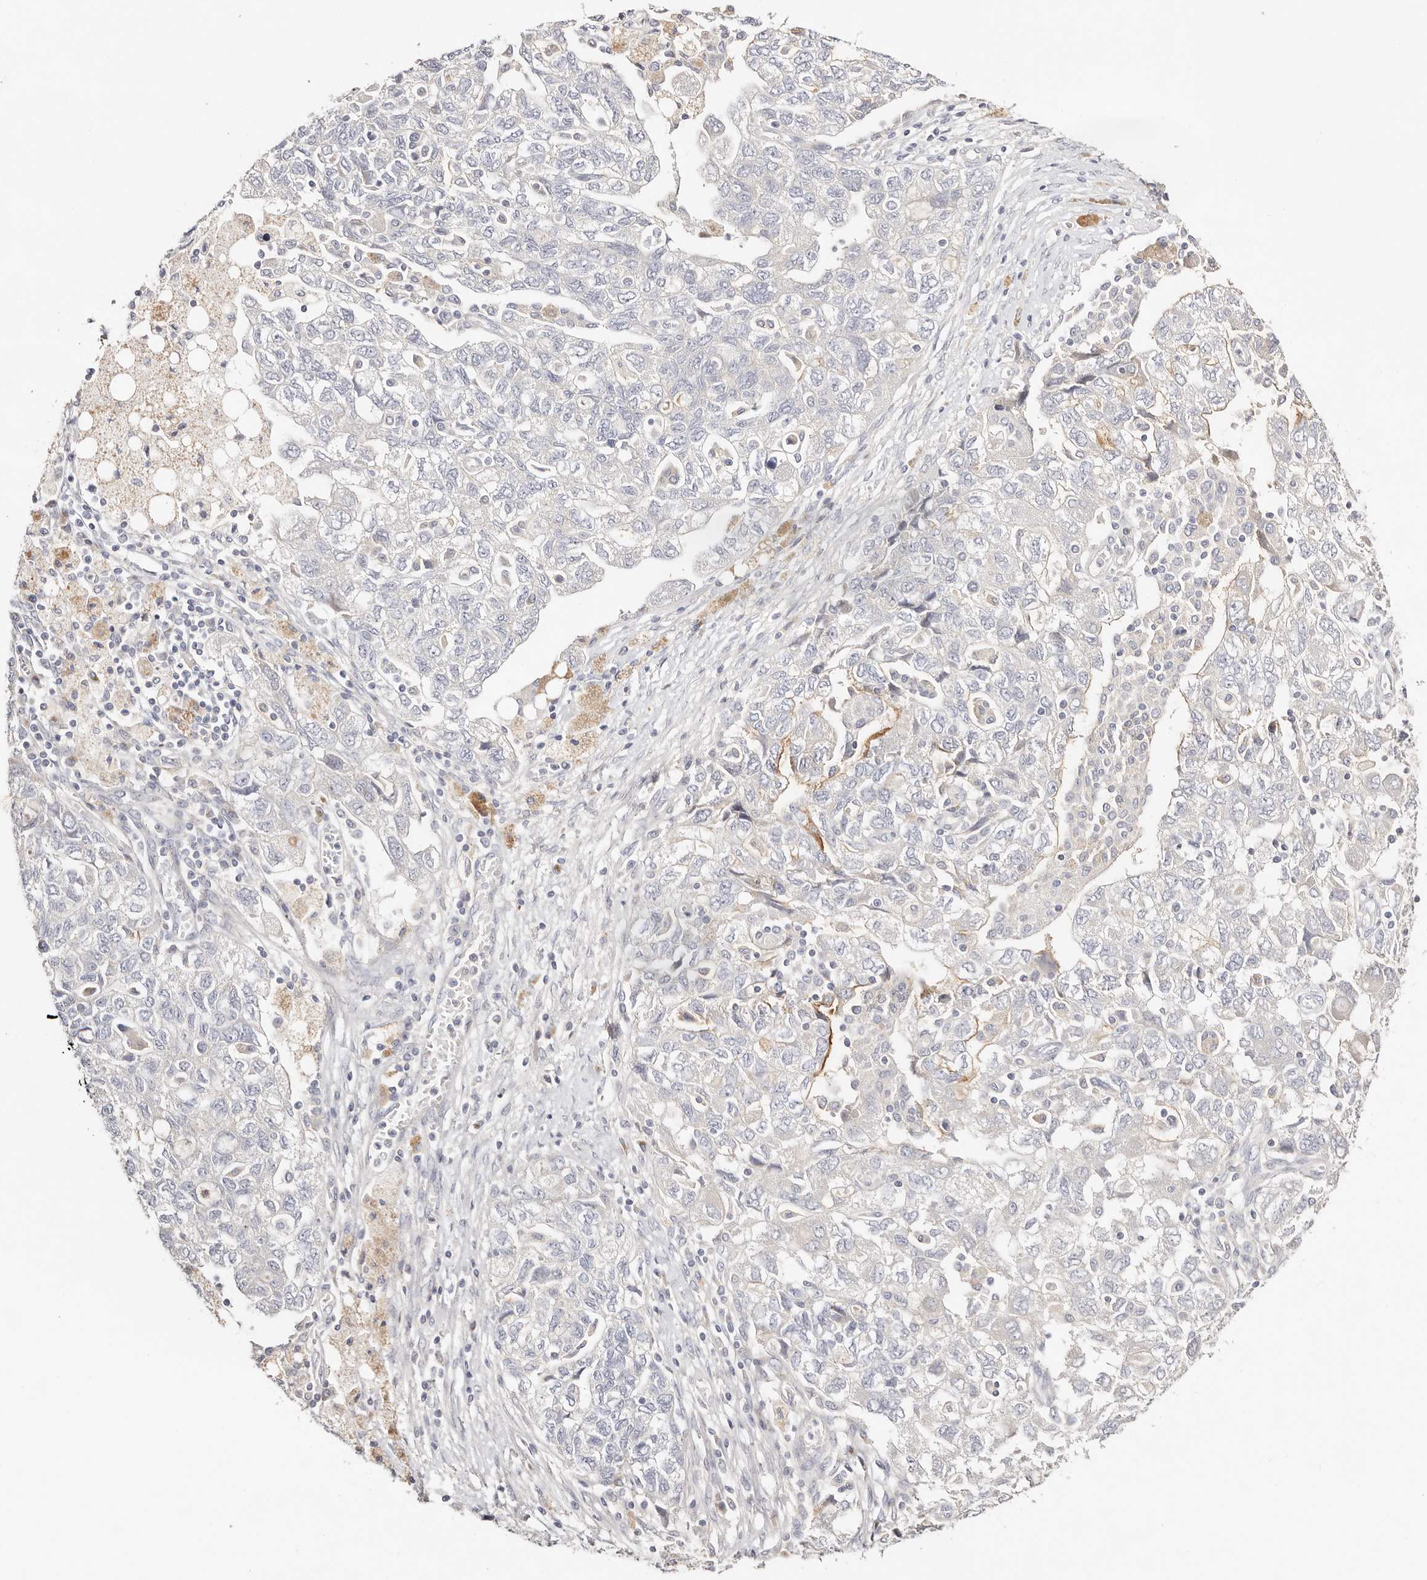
{"staining": {"intensity": "weak", "quantity": "<25%", "location": "cytoplasmic/membranous"}, "tissue": "ovarian cancer", "cell_type": "Tumor cells", "image_type": "cancer", "snomed": [{"axis": "morphology", "description": "Carcinoma, NOS"}, {"axis": "morphology", "description": "Cystadenocarcinoma, serous, NOS"}, {"axis": "topography", "description": "Ovary"}], "caption": "DAB immunohistochemical staining of ovarian cancer shows no significant expression in tumor cells.", "gene": "DNASE1", "patient": {"sex": "female", "age": 69}}